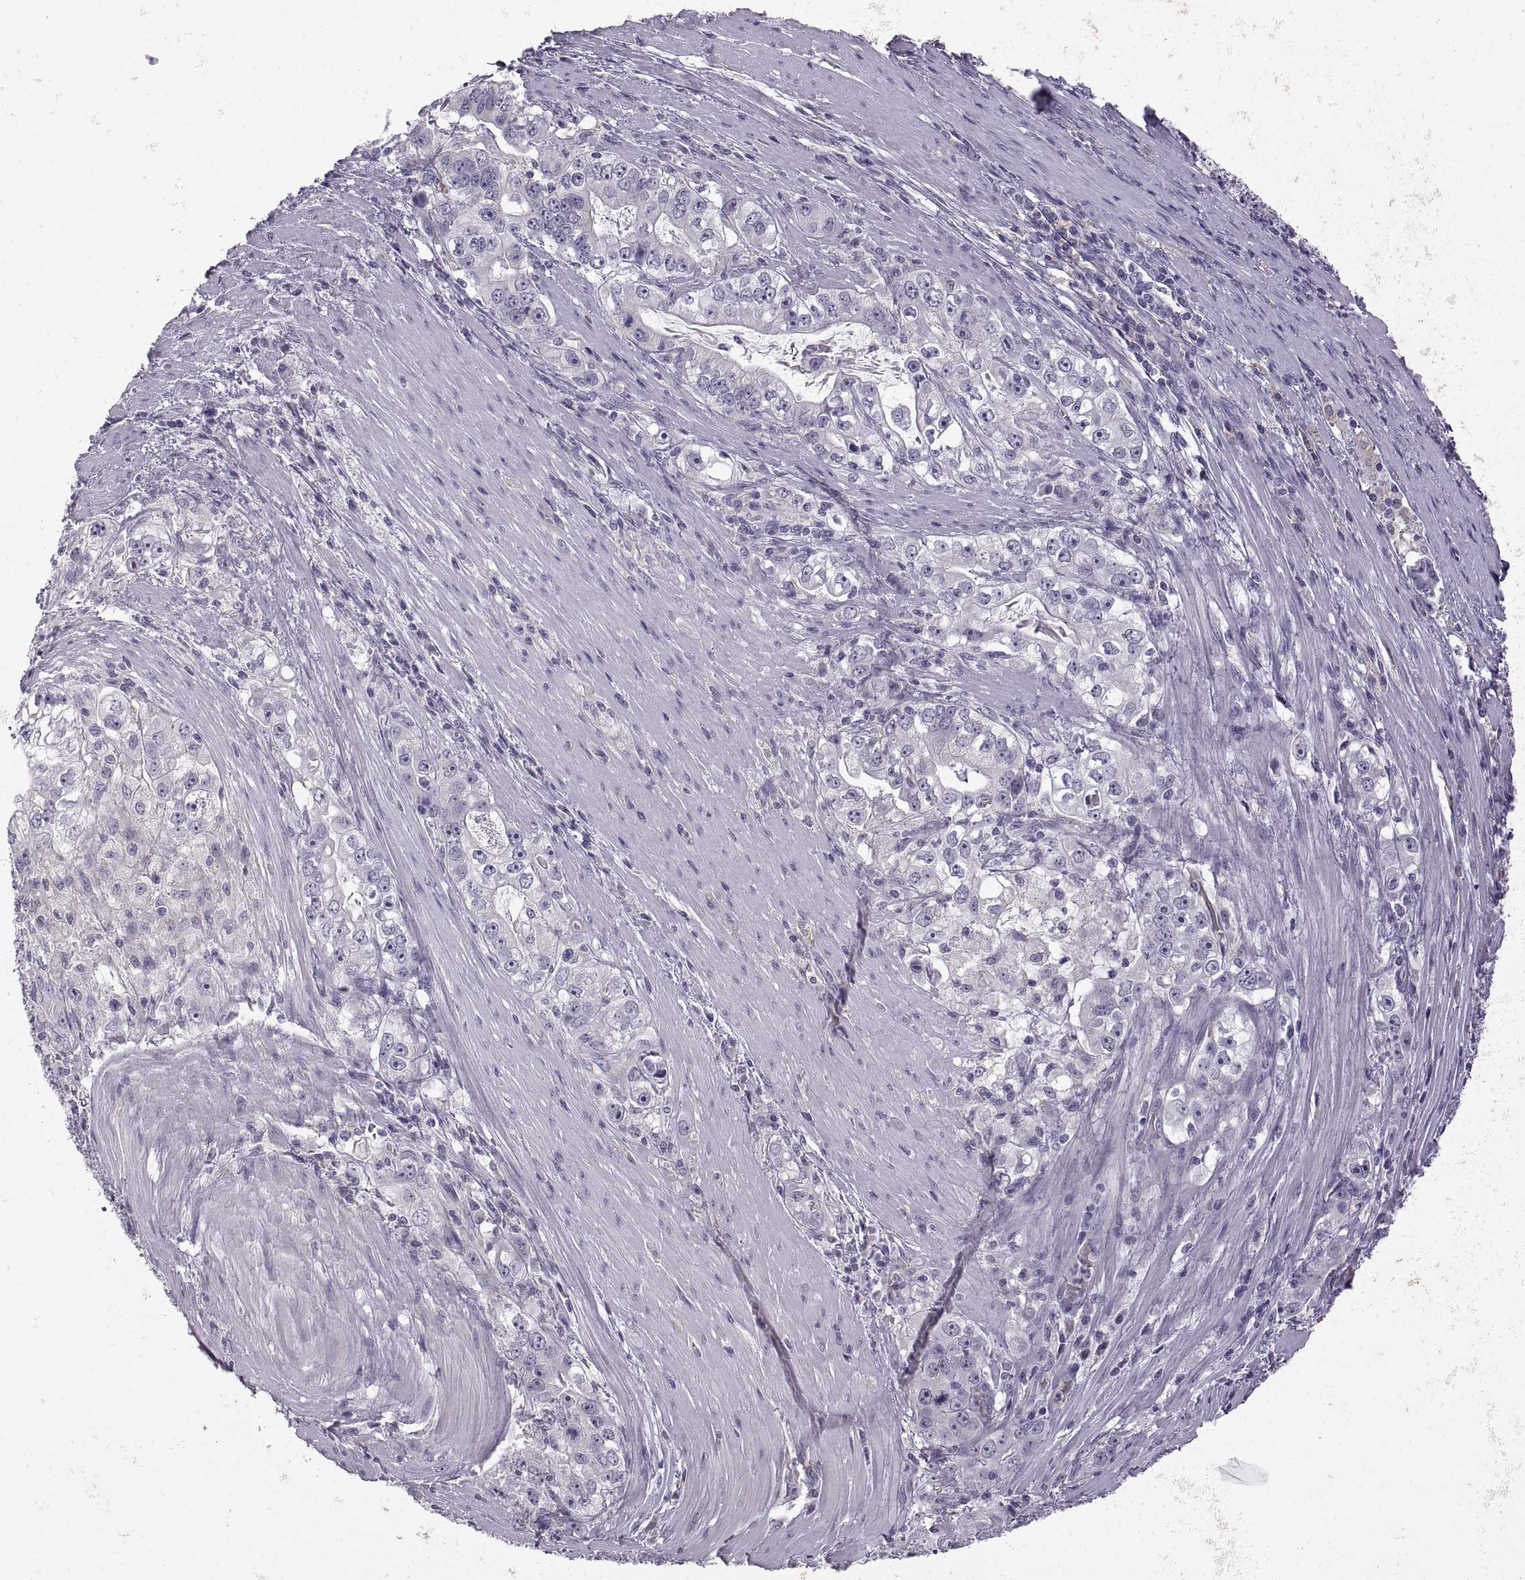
{"staining": {"intensity": "negative", "quantity": "none", "location": "none"}, "tissue": "stomach cancer", "cell_type": "Tumor cells", "image_type": "cancer", "snomed": [{"axis": "morphology", "description": "Adenocarcinoma, NOS"}, {"axis": "topography", "description": "Stomach, lower"}], "caption": "A high-resolution image shows immunohistochemistry staining of stomach cancer (adenocarcinoma), which reveals no significant expression in tumor cells.", "gene": "MEIOC", "patient": {"sex": "female", "age": 72}}